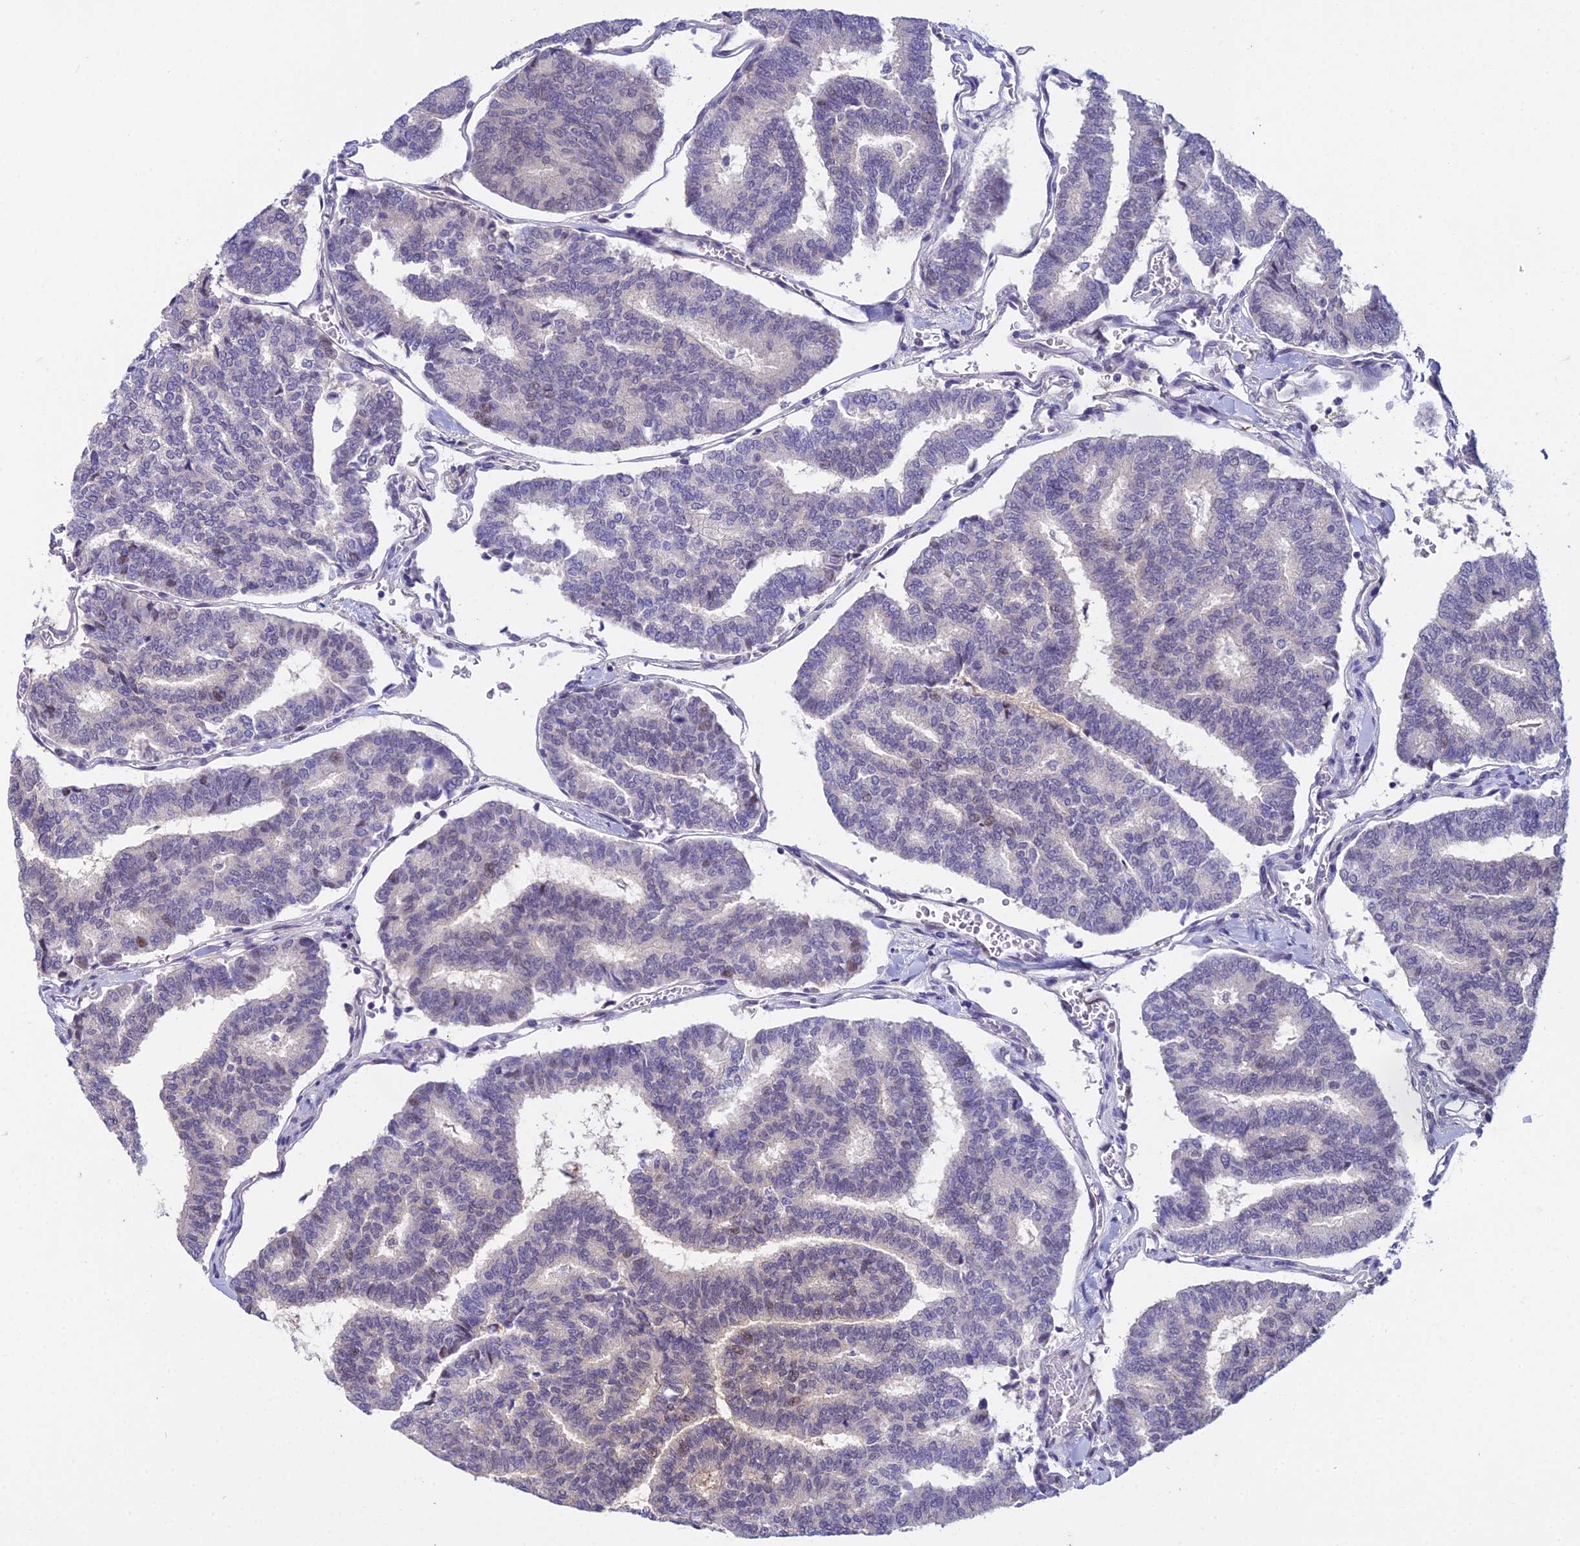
{"staining": {"intensity": "weak", "quantity": "<25%", "location": "nuclear"}, "tissue": "thyroid cancer", "cell_type": "Tumor cells", "image_type": "cancer", "snomed": [{"axis": "morphology", "description": "Papillary adenocarcinoma, NOS"}, {"axis": "topography", "description": "Thyroid gland"}], "caption": "This micrograph is of thyroid cancer (papillary adenocarcinoma) stained with immunohistochemistry to label a protein in brown with the nuclei are counter-stained blue. There is no expression in tumor cells. (DAB (3,3'-diaminobenzidine) immunohistochemistry (IHC) visualized using brightfield microscopy, high magnification).", "gene": "ZMIZ1", "patient": {"sex": "female", "age": 35}}